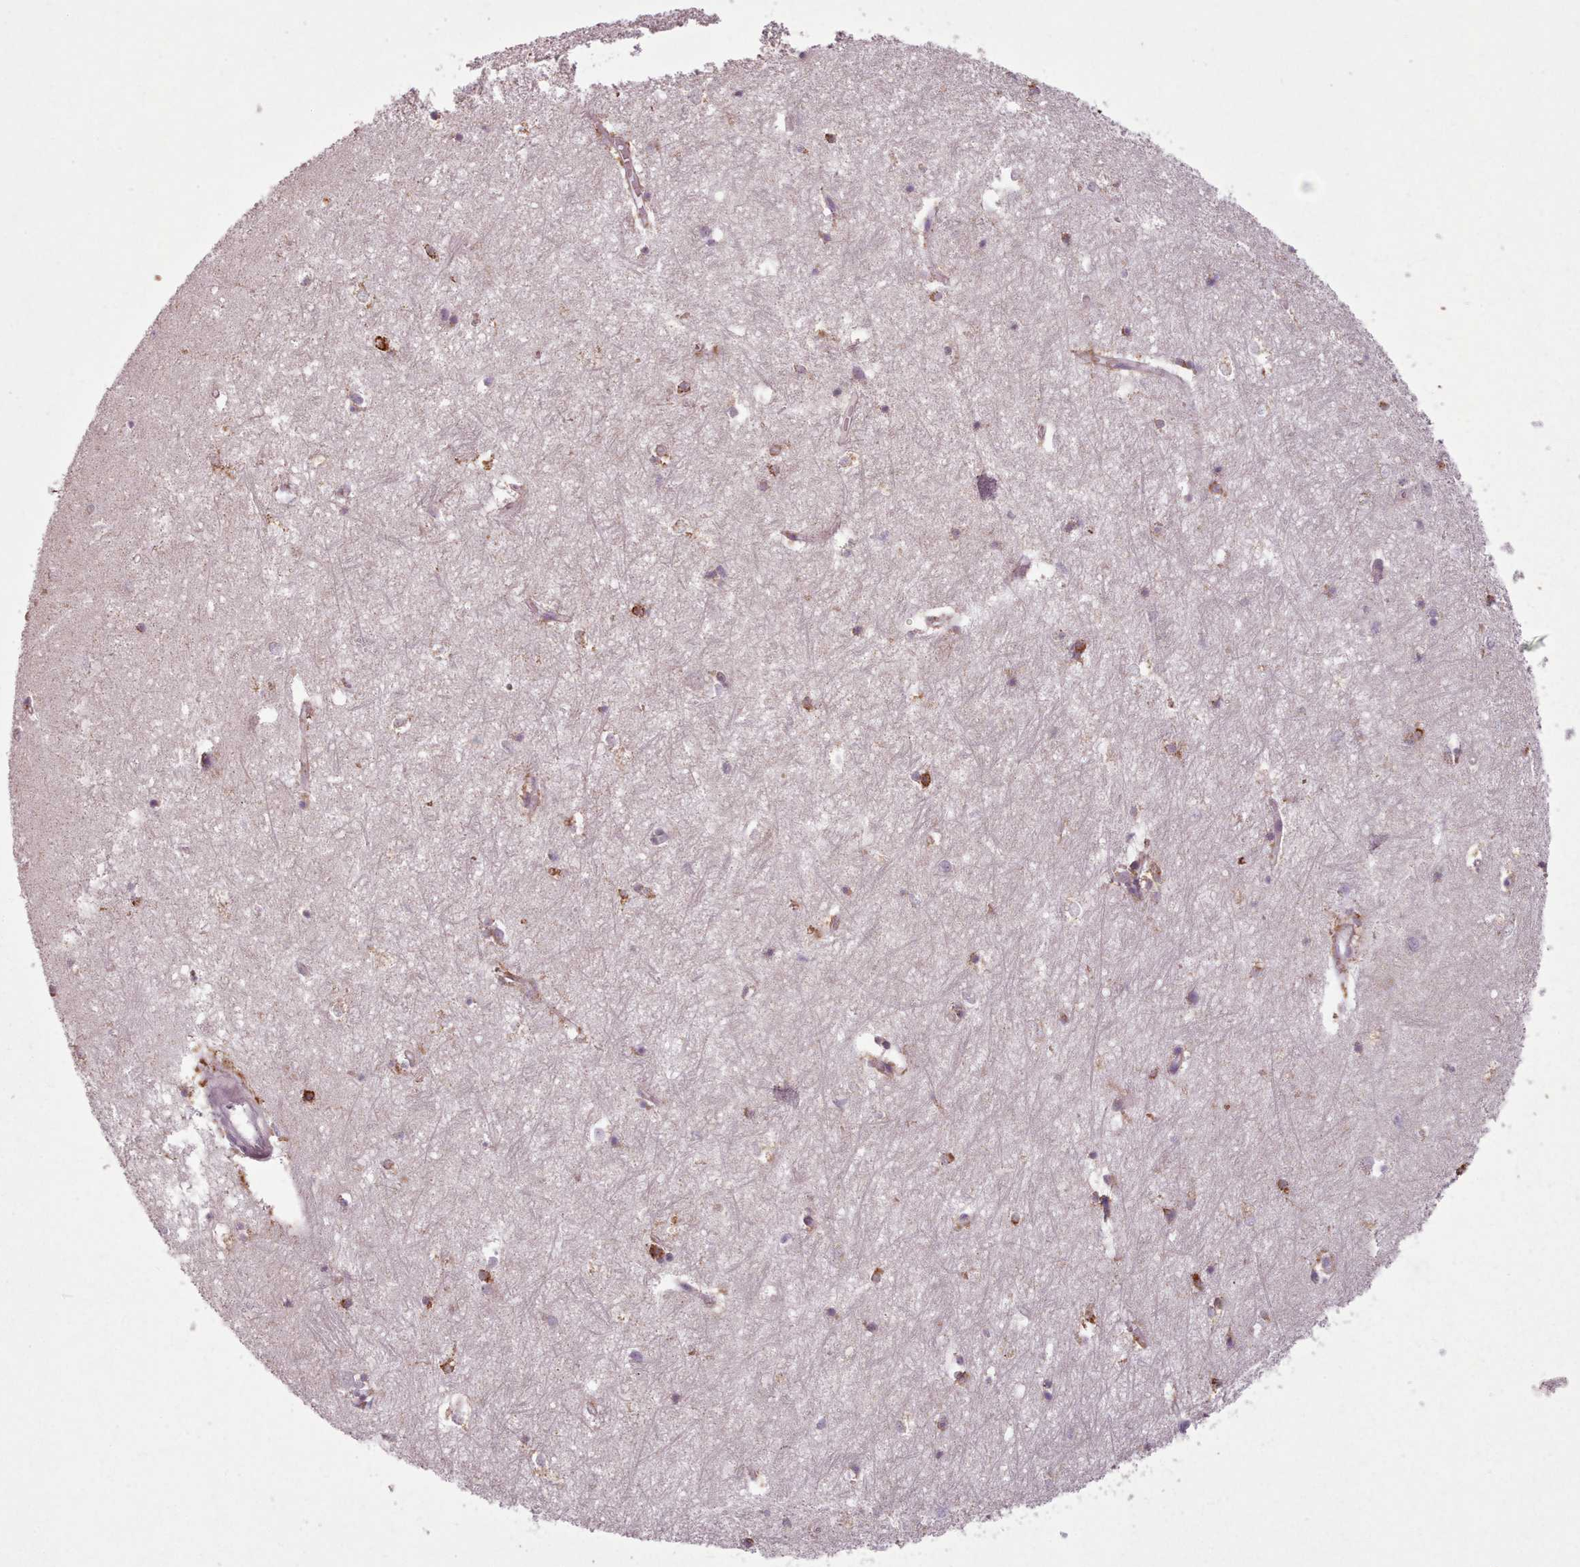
{"staining": {"intensity": "moderate", "quantity": "<25%", "location": "cytoplasmic/membranous"}, "tissue": "hippocampus", "cell_type": "Glial cells", "image_type": "normal", "snomed": [{"axis": "morphology", "description": "Normal tissue, NOS"}, {"axis": "topography", "description": "Hippocampus"}], "caption": "Immunohistochemistry photomicrograph of benign hippocampus: human hippocampus stained using immunohistochemistry displays low levels of moderate protein expression localized specifically in the cytoplasmic/membranous of glial cells, appearing as a cytoplasmic/membranous brown color.", "gene": "LAPTM5", "patient": {"sex": "female", "age": 64}}